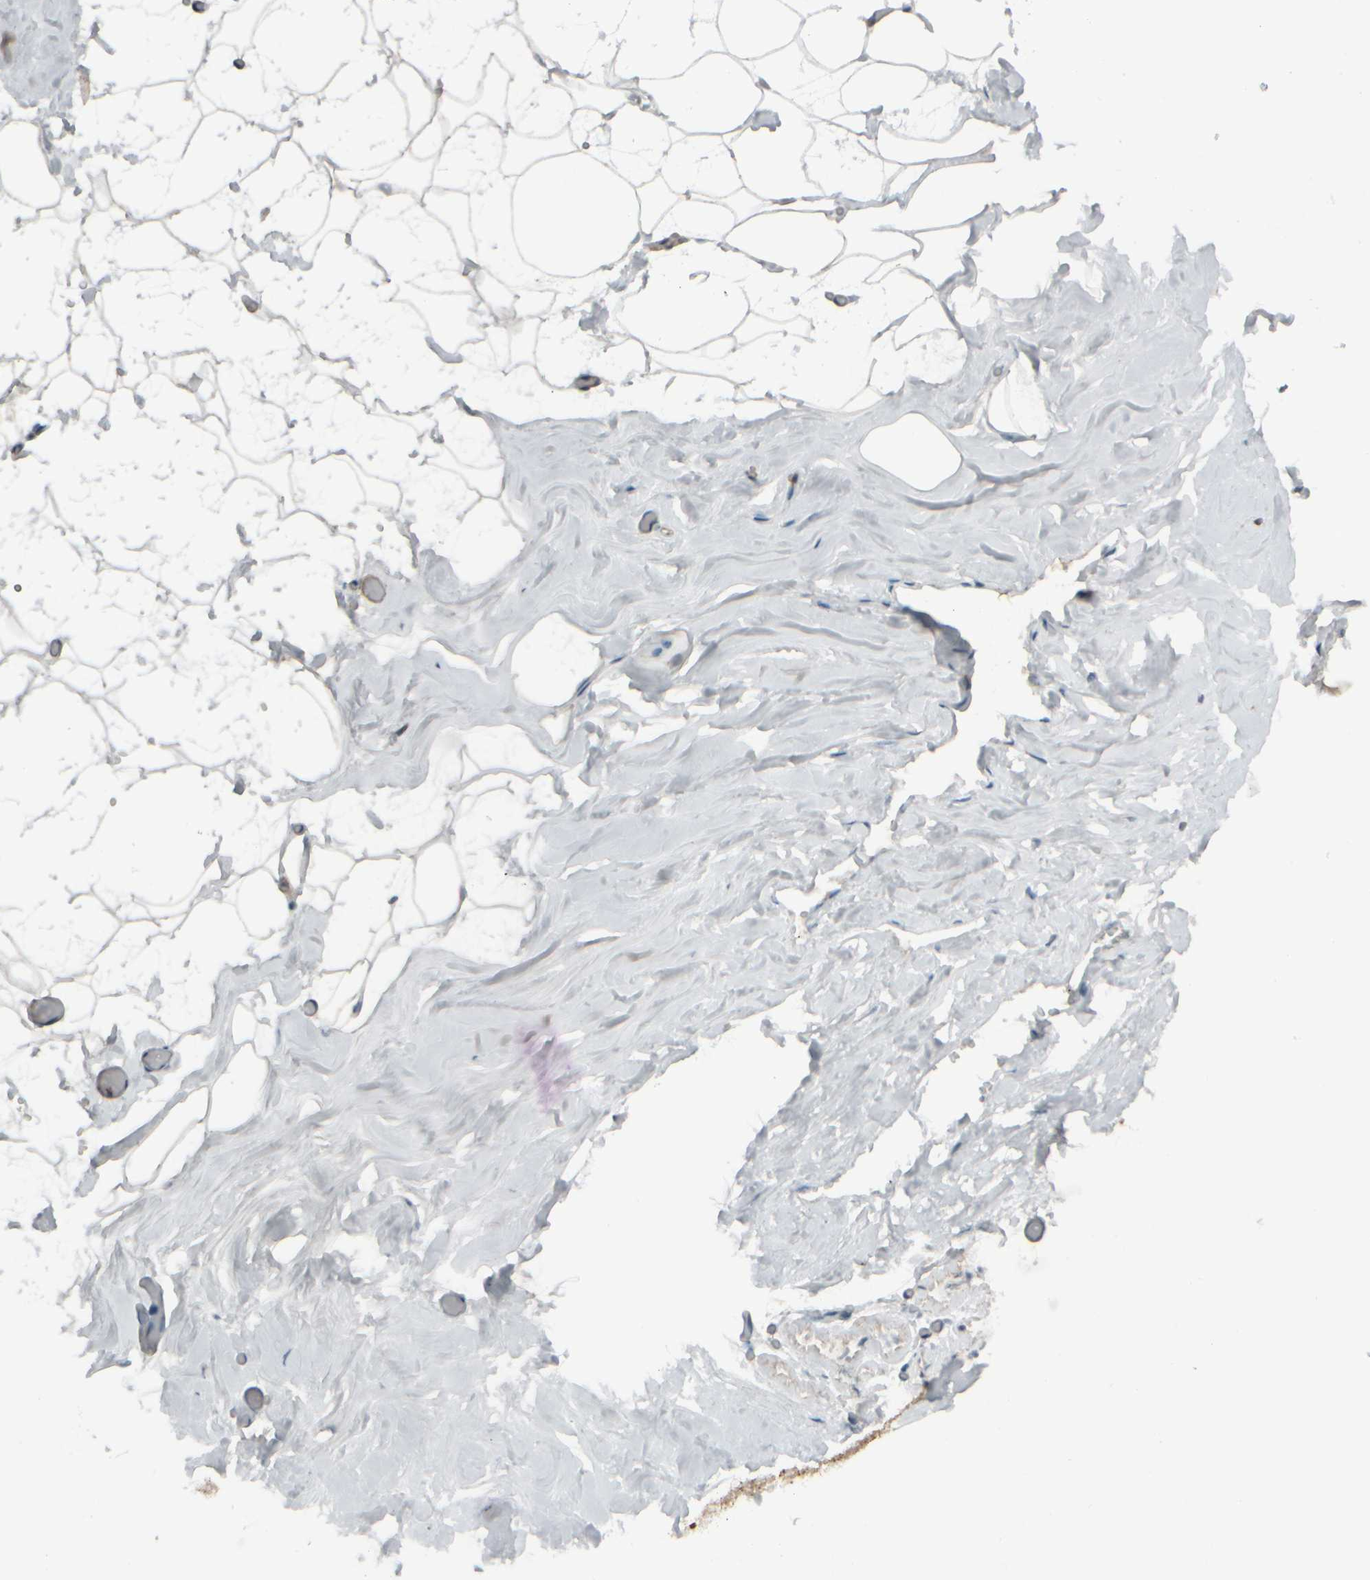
{"staining": {"intensity": "weak", "quantity": "<25%", "location": "cytoplasmic/membranous"}, "tissue": "adipose tissue", "cell_type": "Adipocytes", "image_type": "normal", "snomed": [{"axis": "morphology", "description": "Normal tissue, NOS"}, {"axis": "morphology", "description": "Fibrosis, NOS"}, {"axis": "topography", "description": "Breast"}, {"axis": "topography", "description": "Adipose tissue"}], "caption": "The photomicrograph exhibits no staining of adipocytes in benign adipose tissue. Brightfield microscopy of IHC stained with DAB (3,3'-diaminobenzidine) (brown) and hematoxylin (blue), captured at high magnification.", "gene": "HGS", "patient": {"sex": "female", "age": 39}}